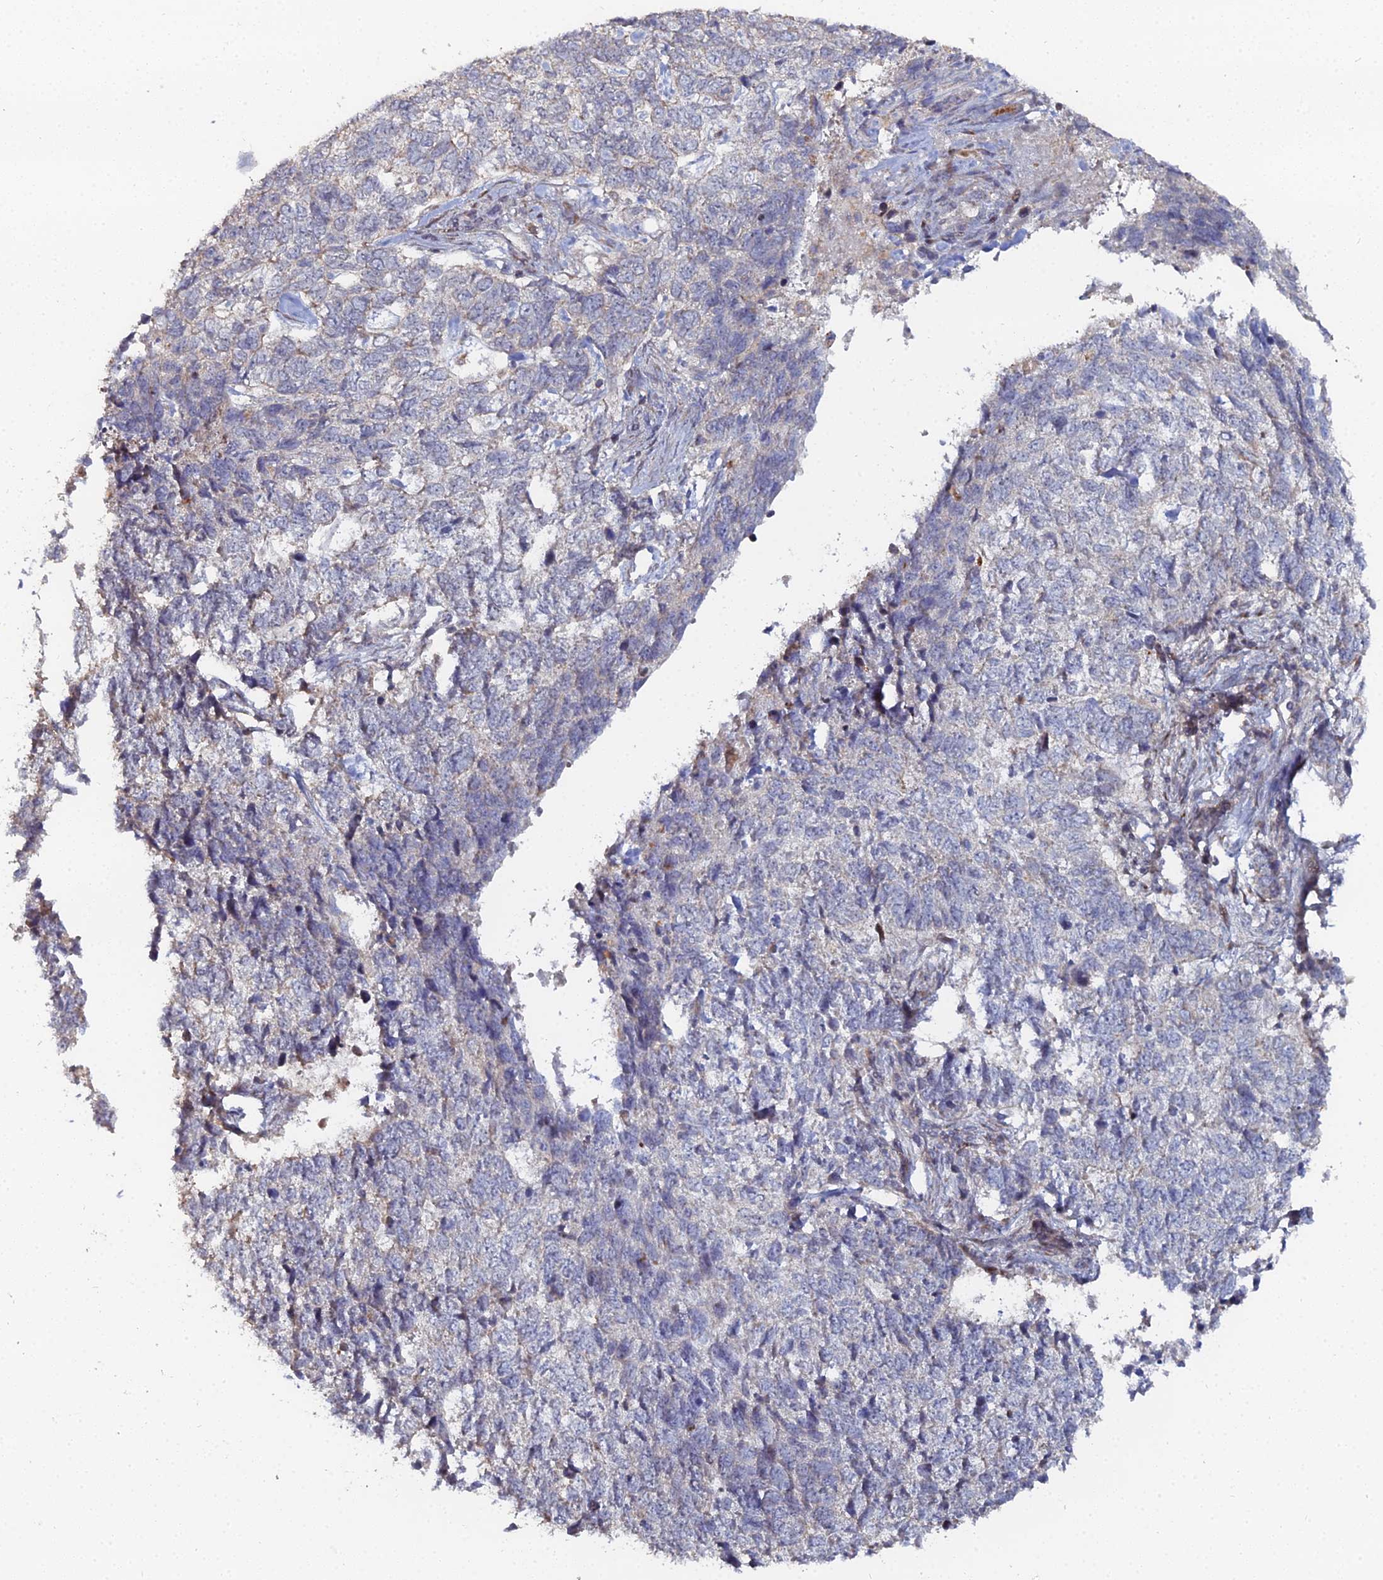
{"staining": {"intensity": "negative", "quantity": "none", "location": "none"}, "tissue": "skin cancer", "cell_type": "Tumor cells", "image_type": "cancer", "snomed": [{"axis": "morphology", "description": "Basal cell carcinoma"}, {"axis": "topography", "description": "Skin"}], "caption": "IHC histopathology image of skin cancer stained for a protein (brown), which exhibits no expression in tumor cells.", "gene": "SGMS1", "patient": {"sex": "female", "age": 65}}